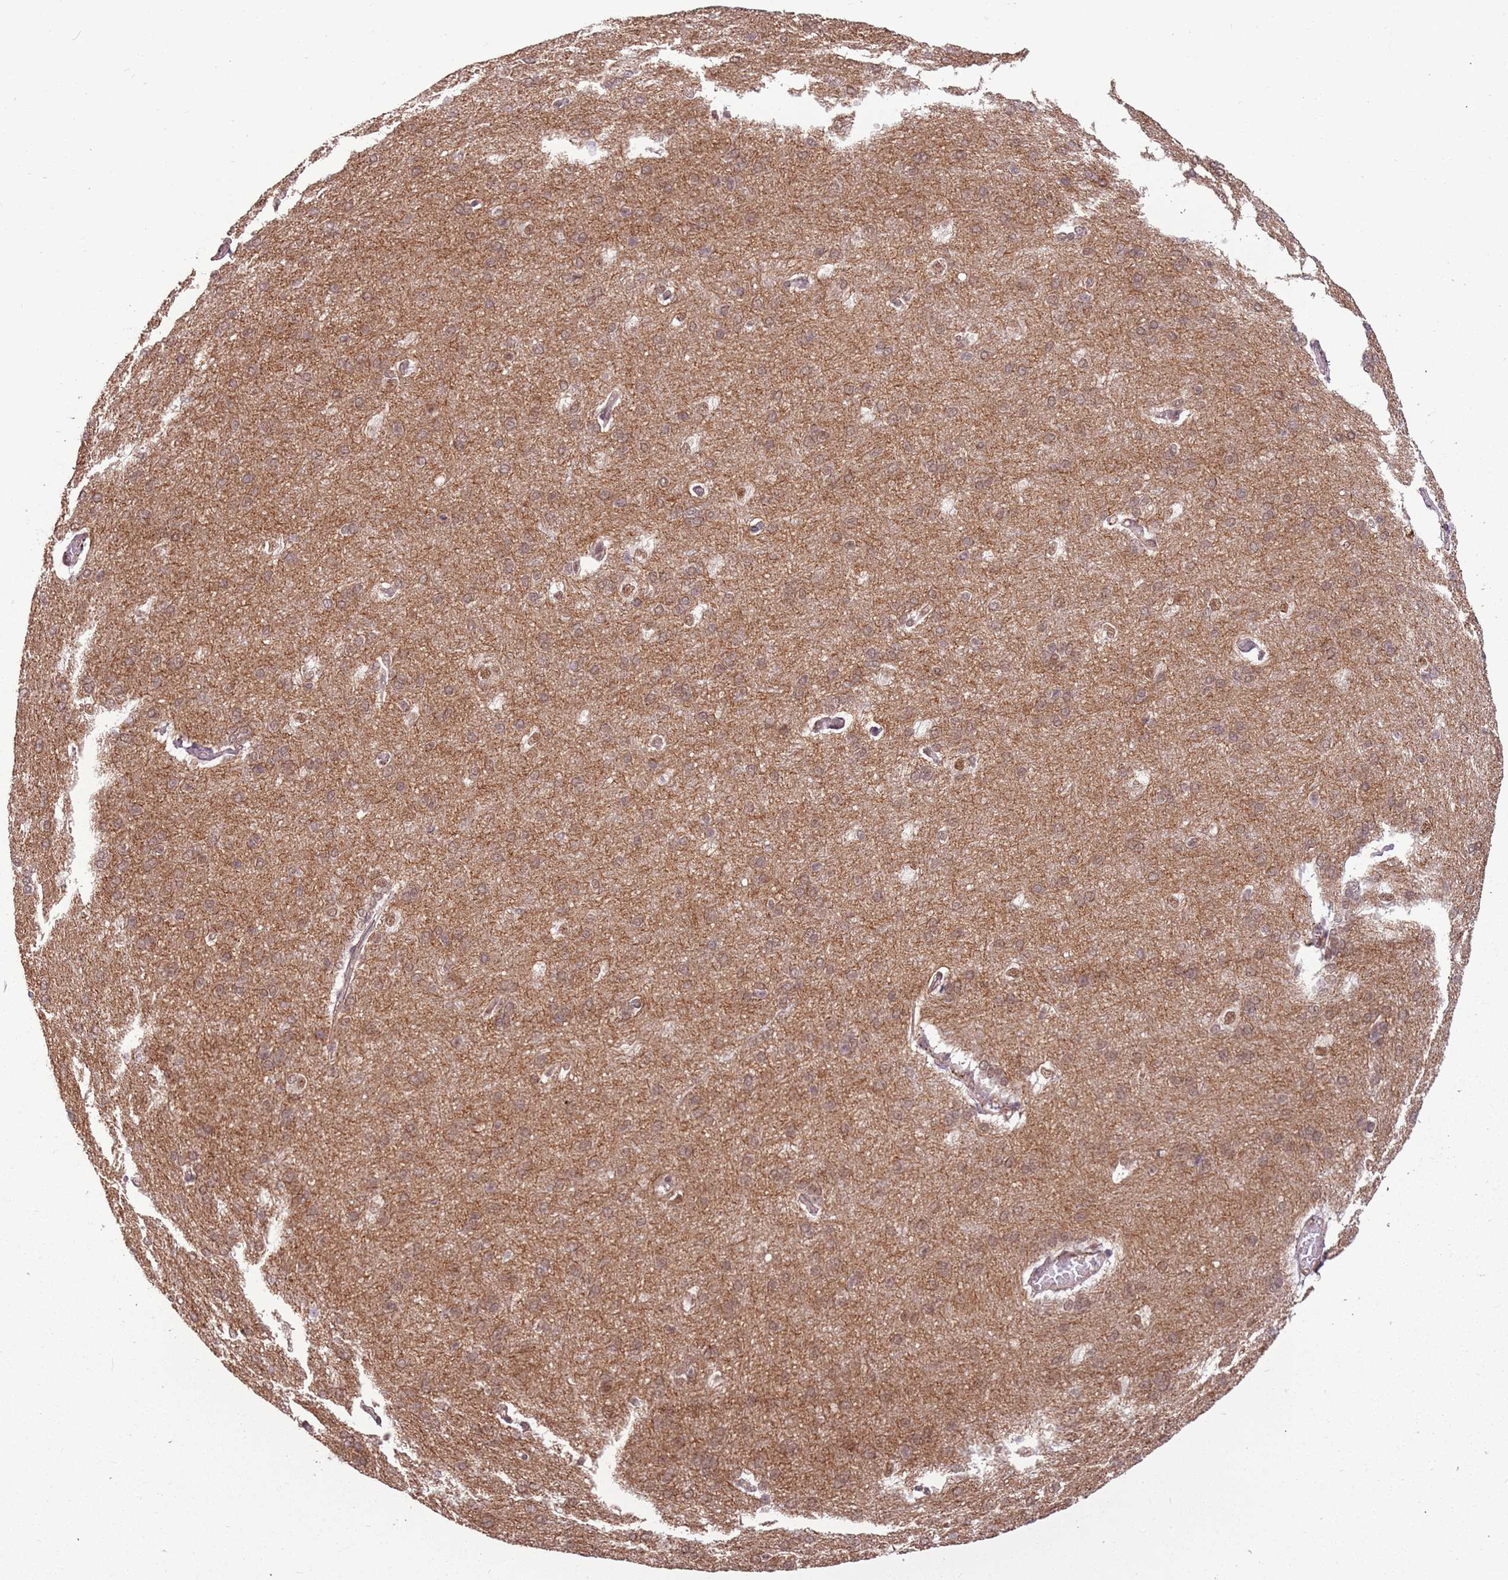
{"staining": {"intensity": "weak", "quantity": ">75%", "location": "cytoplasmic/membranous"}, "tissue": "cerebral cortex", "cell_type": "Endothelial cells", "image_type": "normal", "snomed": [{"axis": "morphology", "description": "Normal tissue, NOS"}, {"axis": "topography", "description": "Cerebral cortex"}], "caption": "Benign cerebral cortex was stained to show a protein in brown. There is low levels of weak cytoplasmic/membranous staining in approximately >75% of endothelial cells. The staining was performed using DAB (3,3'-diaminobenzidine), with brown indicating positive protein expression. Nuclei are stained blue with hematoxylin.", "gene": "POLR3H", "patient": {"sex": "male", "age": 62}}